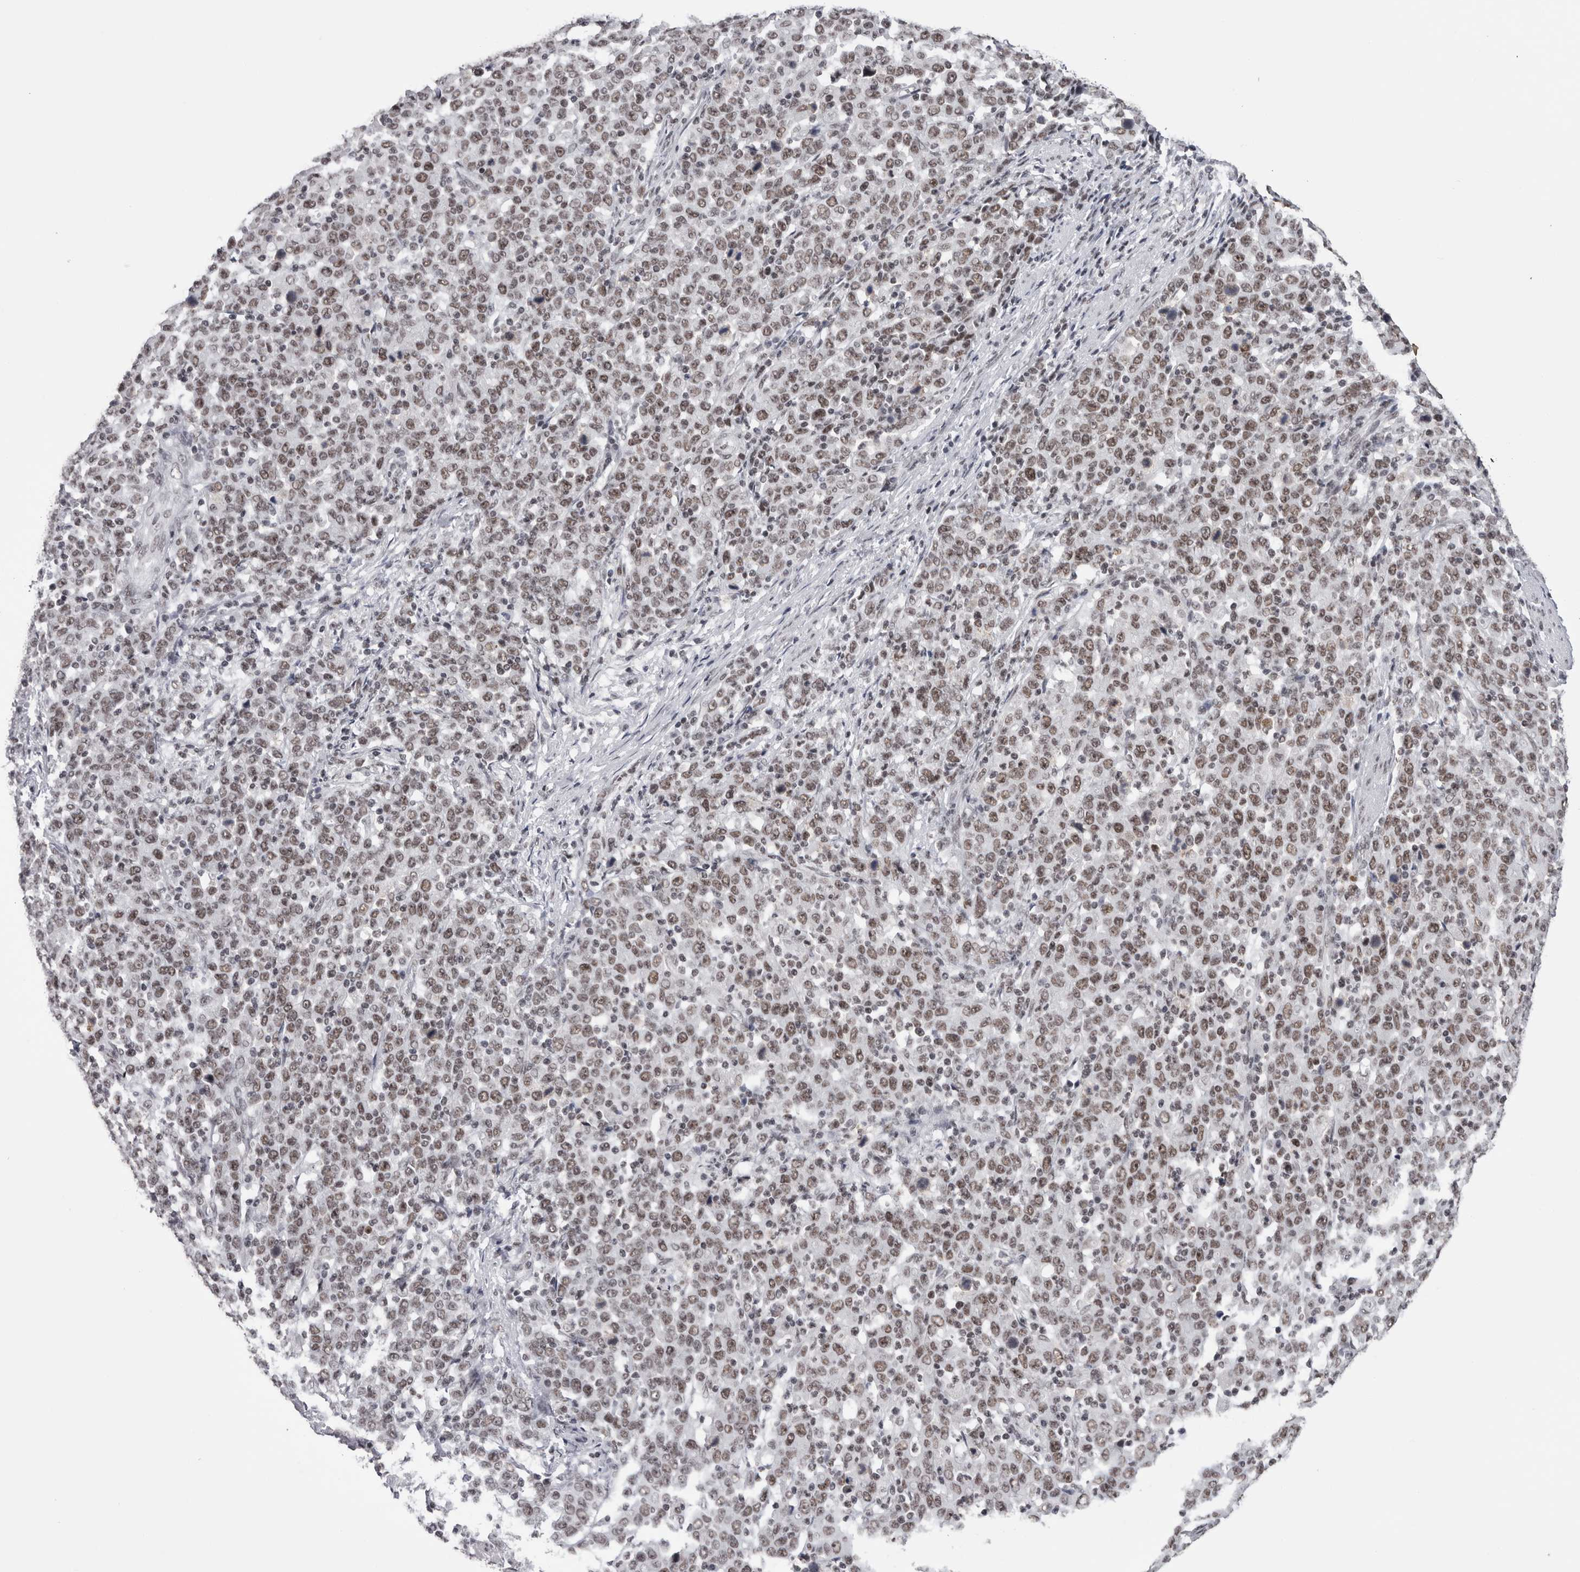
{"staining": {"intensity": "moderate", "quantity": ">75%", "location": "nuclear"}, "tissue": "stomach cancer", "cell_type": "Tumor cells", "image_type": "cancer", "snomed": [{"axis": "morphology", "description": "Adenocarcinoma, NOS"}, {"axis": "topography", "description": "Stomach, upper"}], "caption": "Immunohistochemistry (IHC) (DAB) staining of human stomach adenocarcinoma demonstrates moderate nuclear protein positivity in about >75% of tumor cells.", "gene": "SMC1A", "patient": {"sex": "male", "age": 69}}